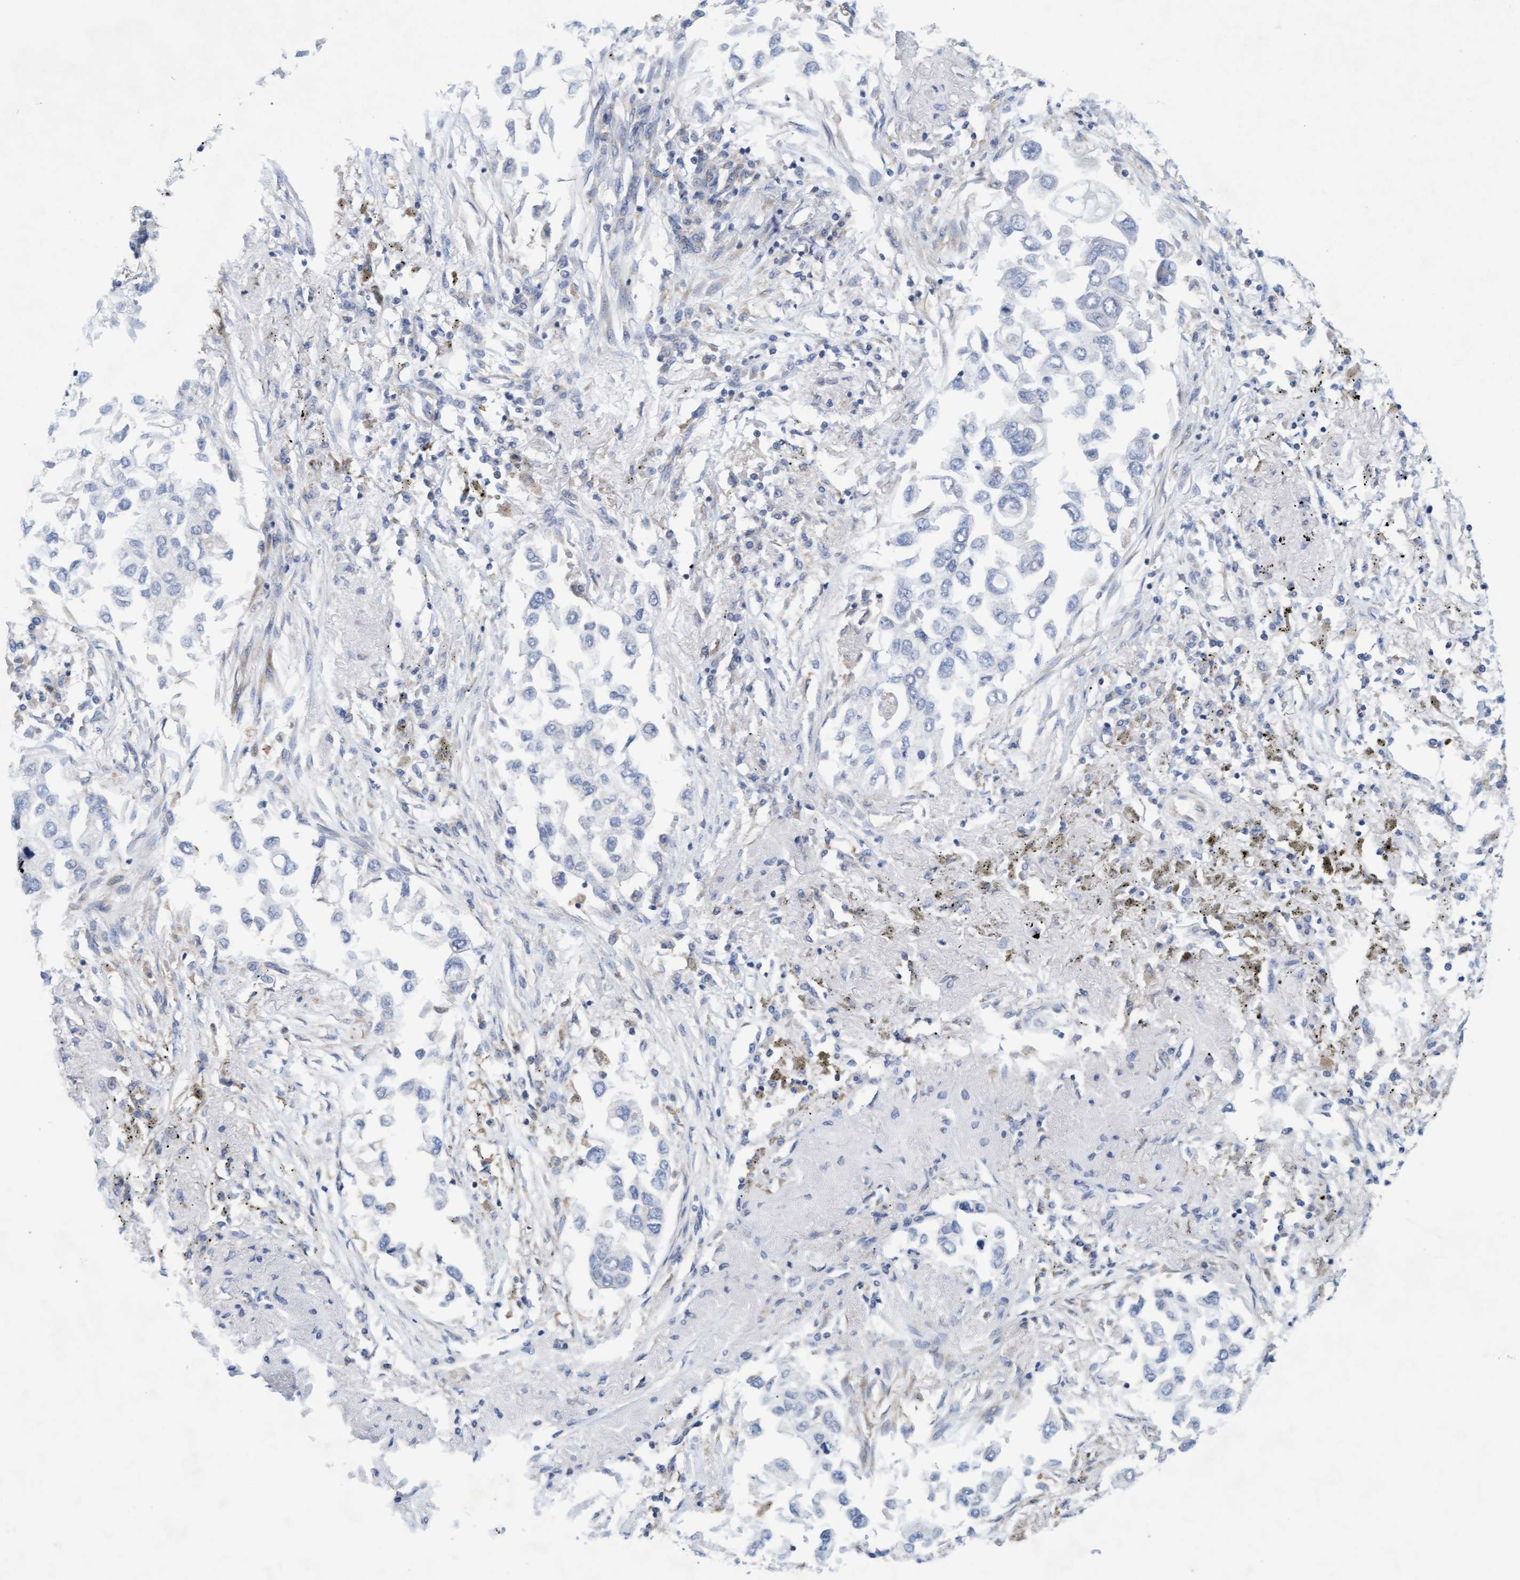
{"staining": {"intensity": "negative", "quantity": "none", "location": "none"}, "tissue": "lung cancer", "cell_type": "Tumor cells", "image_type": "cancer", "snomed": [{"axis": "morphology", "description": "Inflammation, NOS"}, {"axis": "morphology", "description": "Adenocarcinoma, NOS"}, {"axis": "topography", "description": "Lung"}], "caption": "DAB (3,3'-diaminobenzidine) immunohistochemical staining of lung cancer shows no significant staining in tumor cells.", "gene": "SLC28A3", "patient": {"sex": "male", "age": 63}}